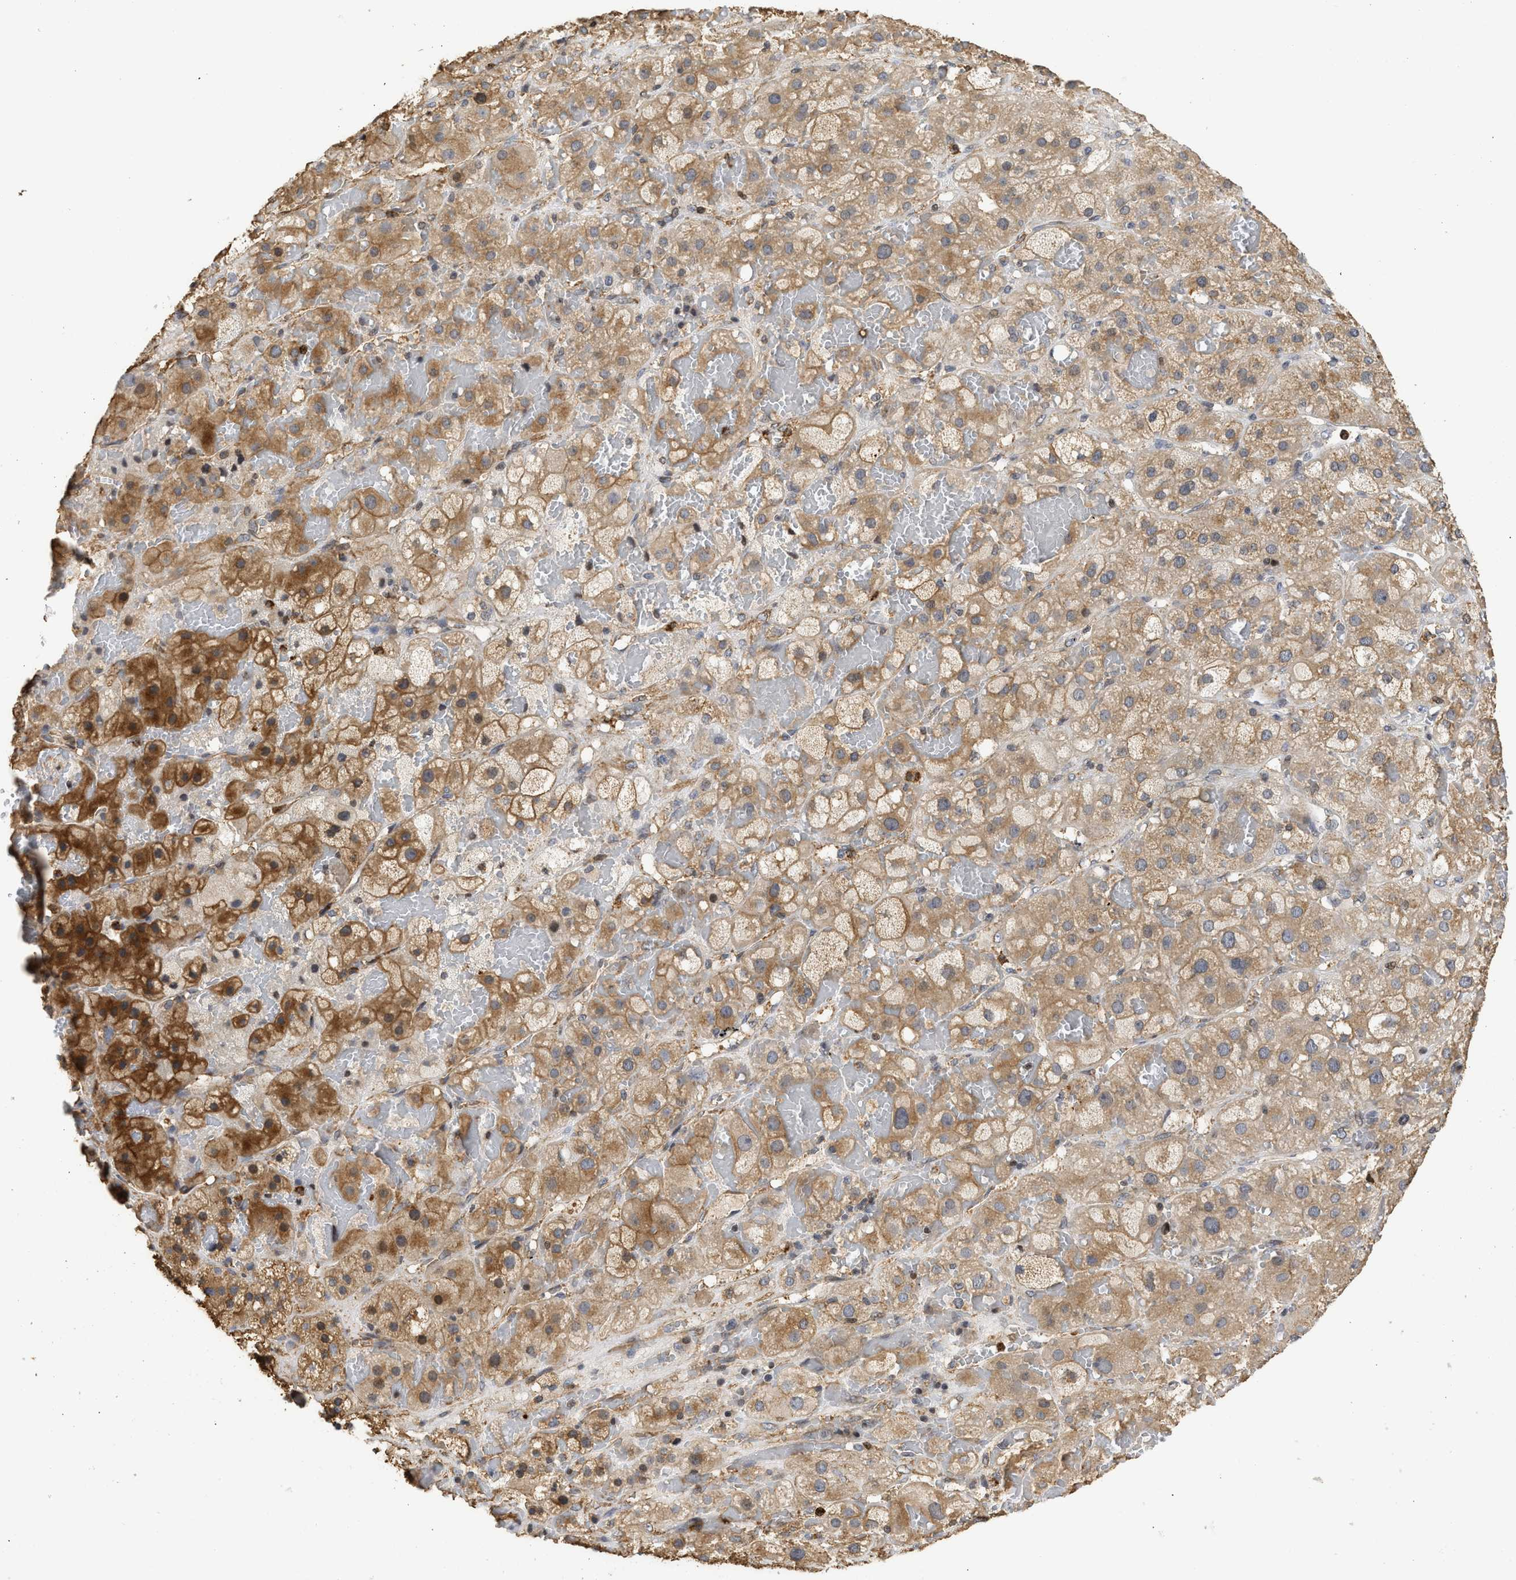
{"staining": {"intensity": "strong", "quantity": ">75%", "location": "cytoplasmic/membranous"}, "tissue": "adrenal gland", "cell_type": "Glandular cells", "image_type": "normal", "snomed": [{"axis": "morphology", "description": "Normal tissue, NOS"}, {"axis": "topography", "description": "Adrenal gland"}], "caption": "Immunohistochemical staining of benign human adrenal gland demonstrates strong cytoplasmic/membranous protein staining in approximately >75% of glandular cells.", "gene": "ENSG00000142539", "patient": {"sex": "female", "age": 47}}